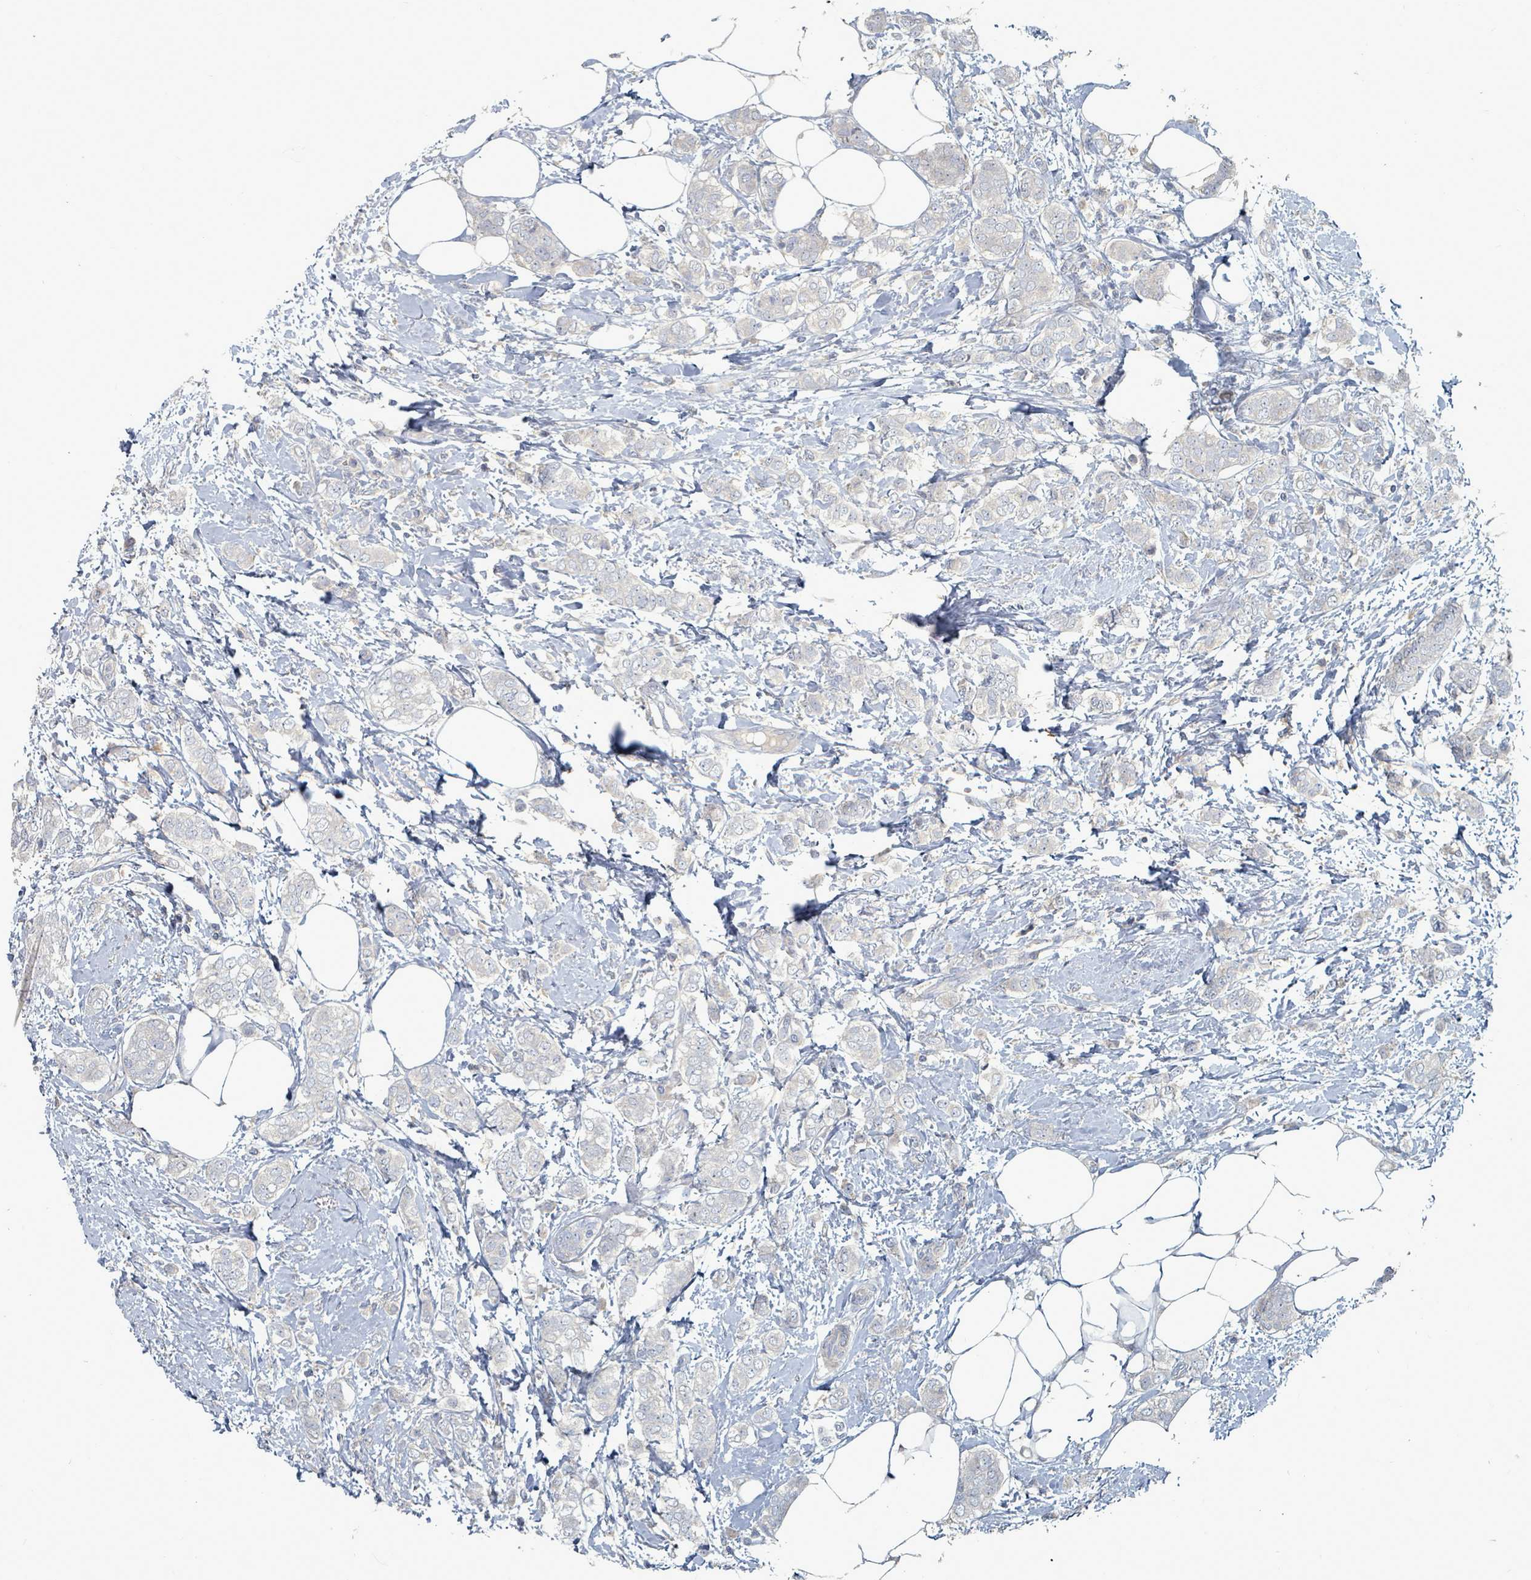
{"staining": {"intensity": "negative", "quantity": "none", "location": "none"}, "tissue": "breast cancer", "cell_type": "Tumor cells", "image_type": "cancer", "snomed": [{"axis": "morphology", "description": "Duct carcinoma"}, {"axis": "topography", "description": "Breast"}], "caption": "Immunohistochemical staining of human breast cancer (infiltrating ductal carcinoma) shows no significant expression in tumor cells.", "gene": "ARGFX", "patient": {"sex": "female", "age": 72}}